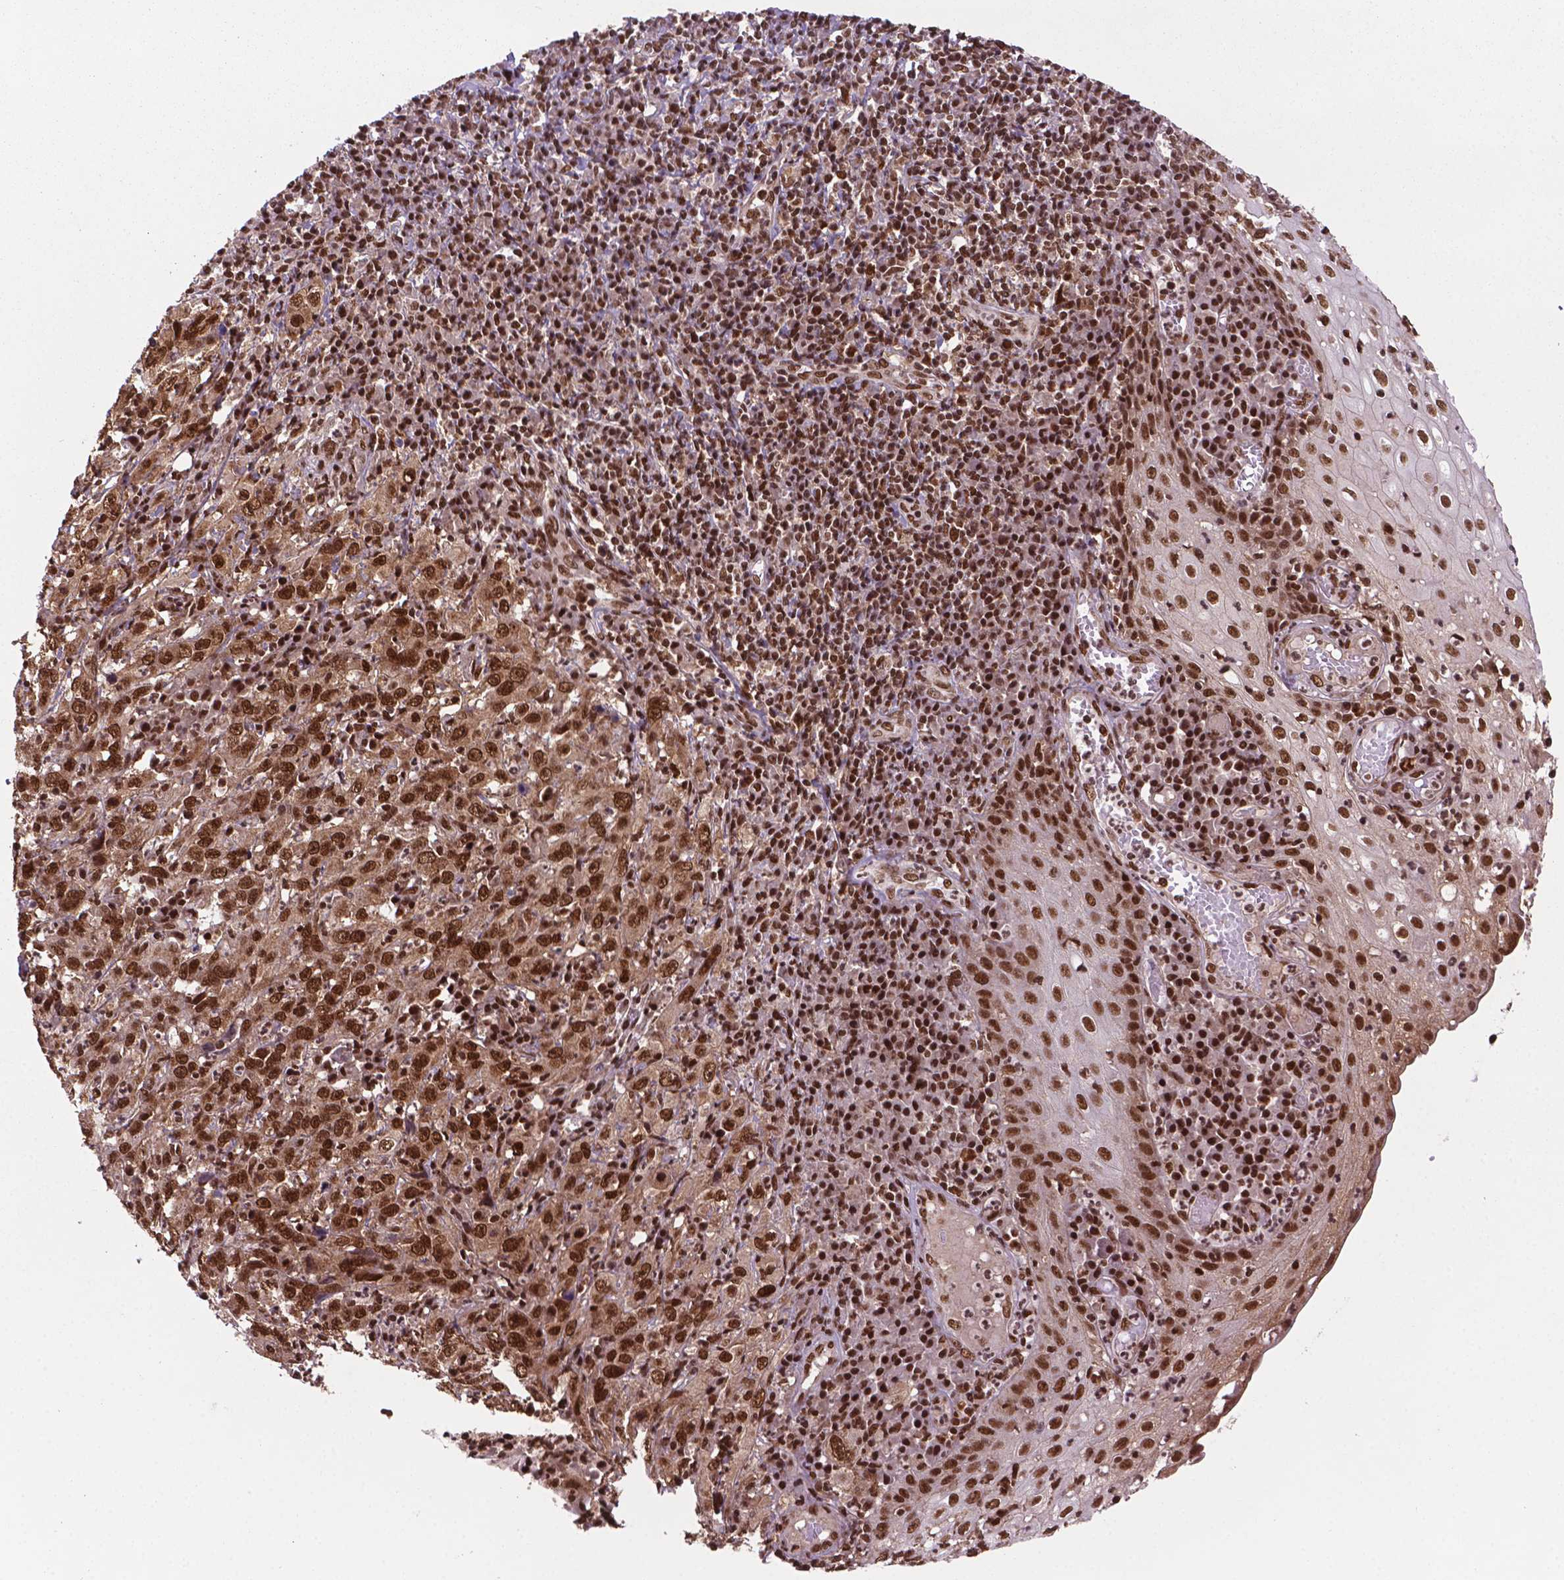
{"staining": {"intensity": "strong", "quantity": ">75%", "location": "nuclear"}, "tissue": "cervical cancer", "cell_type": "Tumor cells", "image_type": "cancer", "snomed": [{"axis": "morphology", "description": "Squamous cell carcinoma, NOS"}, {"axis": "topography", "description": "Cervix"}], "caption": "Immunohistochemistry (DAB (3,3'-diaminobenzidine)) staining of cervical cancer exhibits strong nuclear protein expression in approximately >75% of tumor cells.", "gene": "SIRT6", "patient": {"sex": "female", "age": 46}}